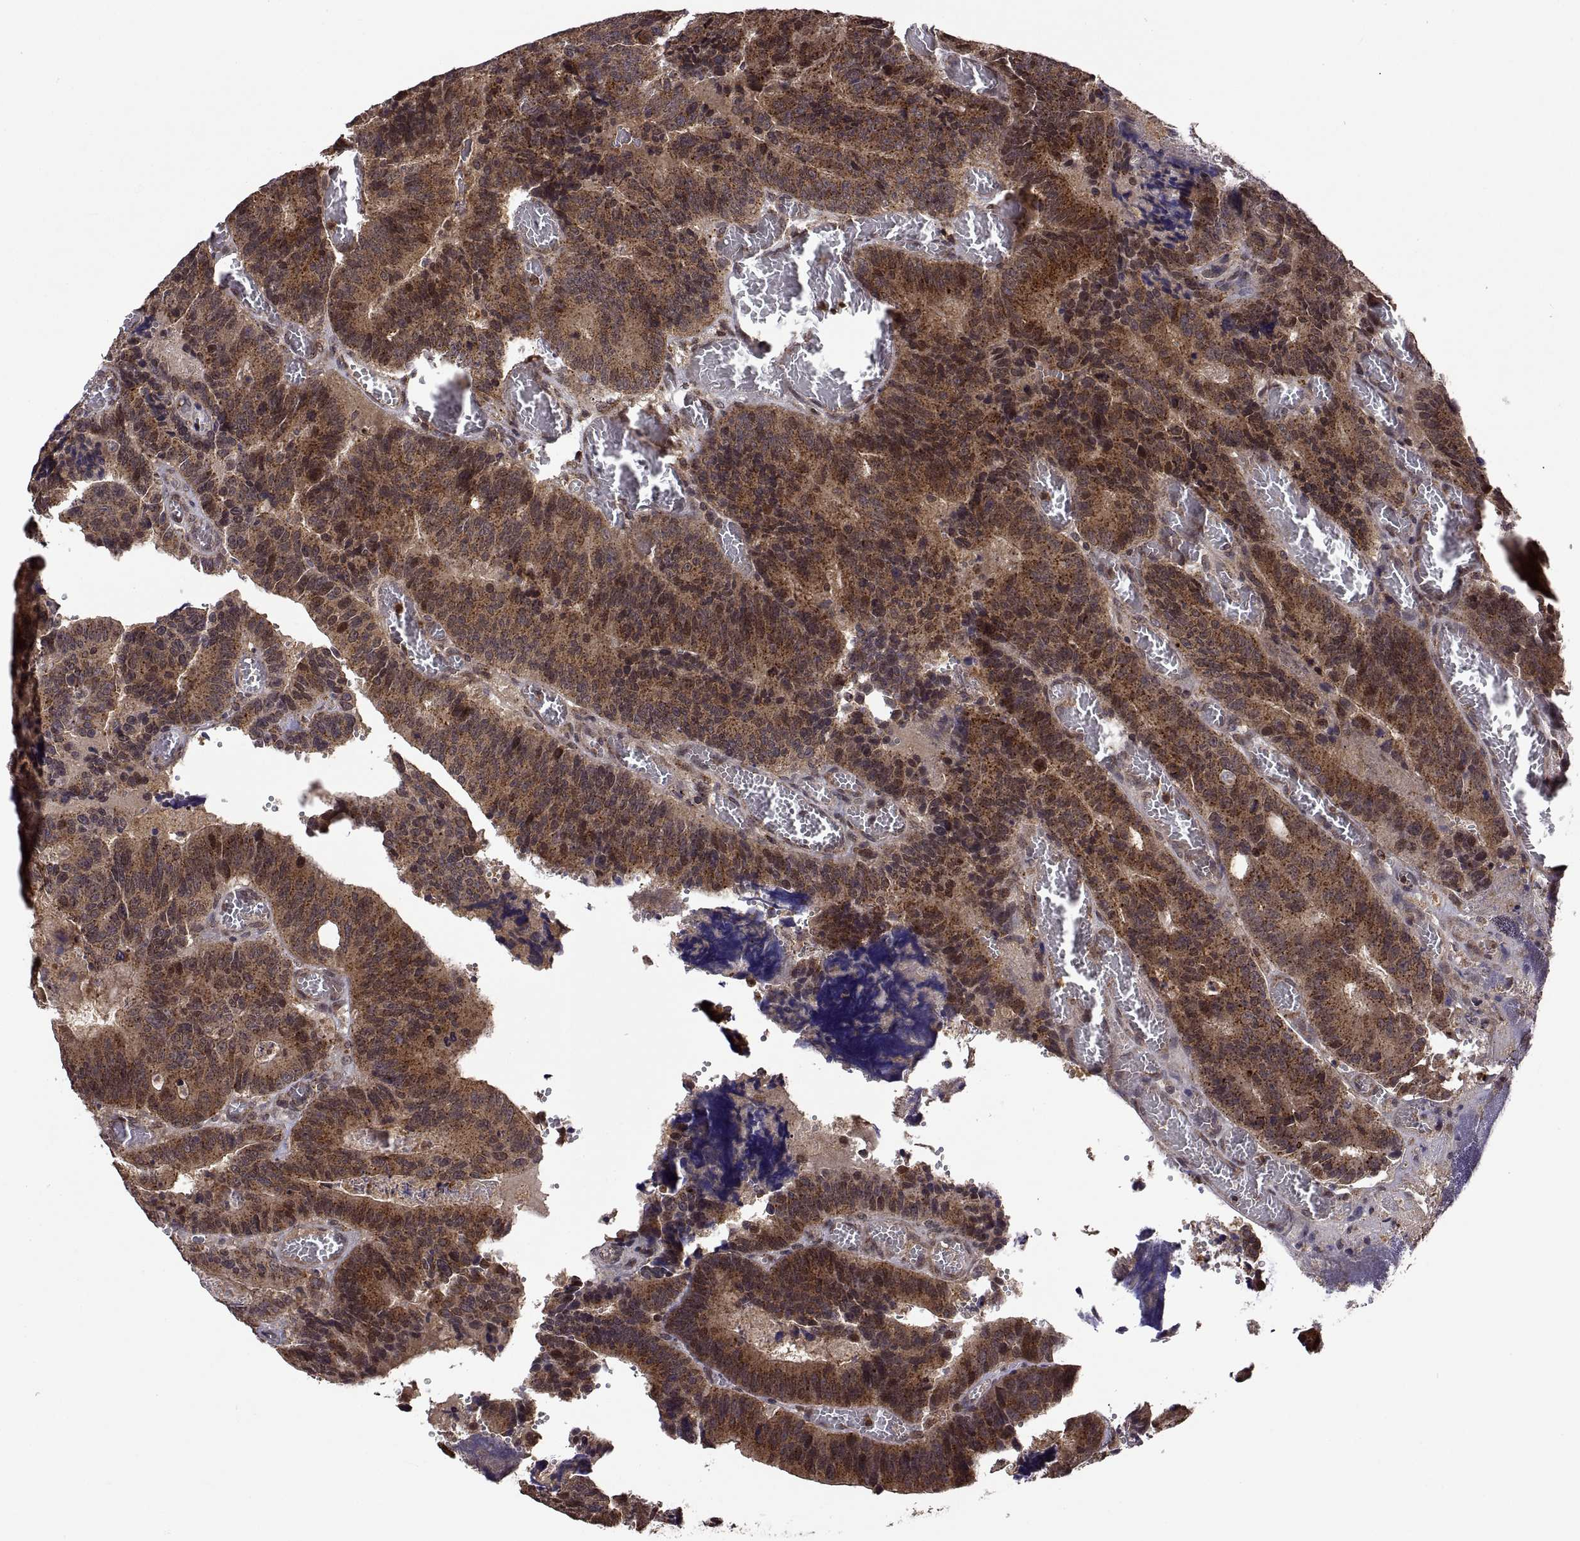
{"staining": {"intensity": "moderate", "quantity": ">75%", "location": "cytoplasmic/membranous"}, "tissue": "colorectal cancer", "cell_type": "Tumor cells", "image_type": "cancer", "snomed": [{"axis": "morphology", "description": "Adenocarcinoma, NOS"}, {"axis": "topography", "description": "Colon"}], "caption": "A histopathology image of colorectal adenocarcinoma stained for a protein displays moderate cytoplasmic/membranous brown staining in tumor cells. The staining was performed using DAB, with brown indicating positive protein expression. Nuclei are stained blue with hematoxylin.", "gene": "ZNRF2", "patient": {"sex": "female", "age": 82}}